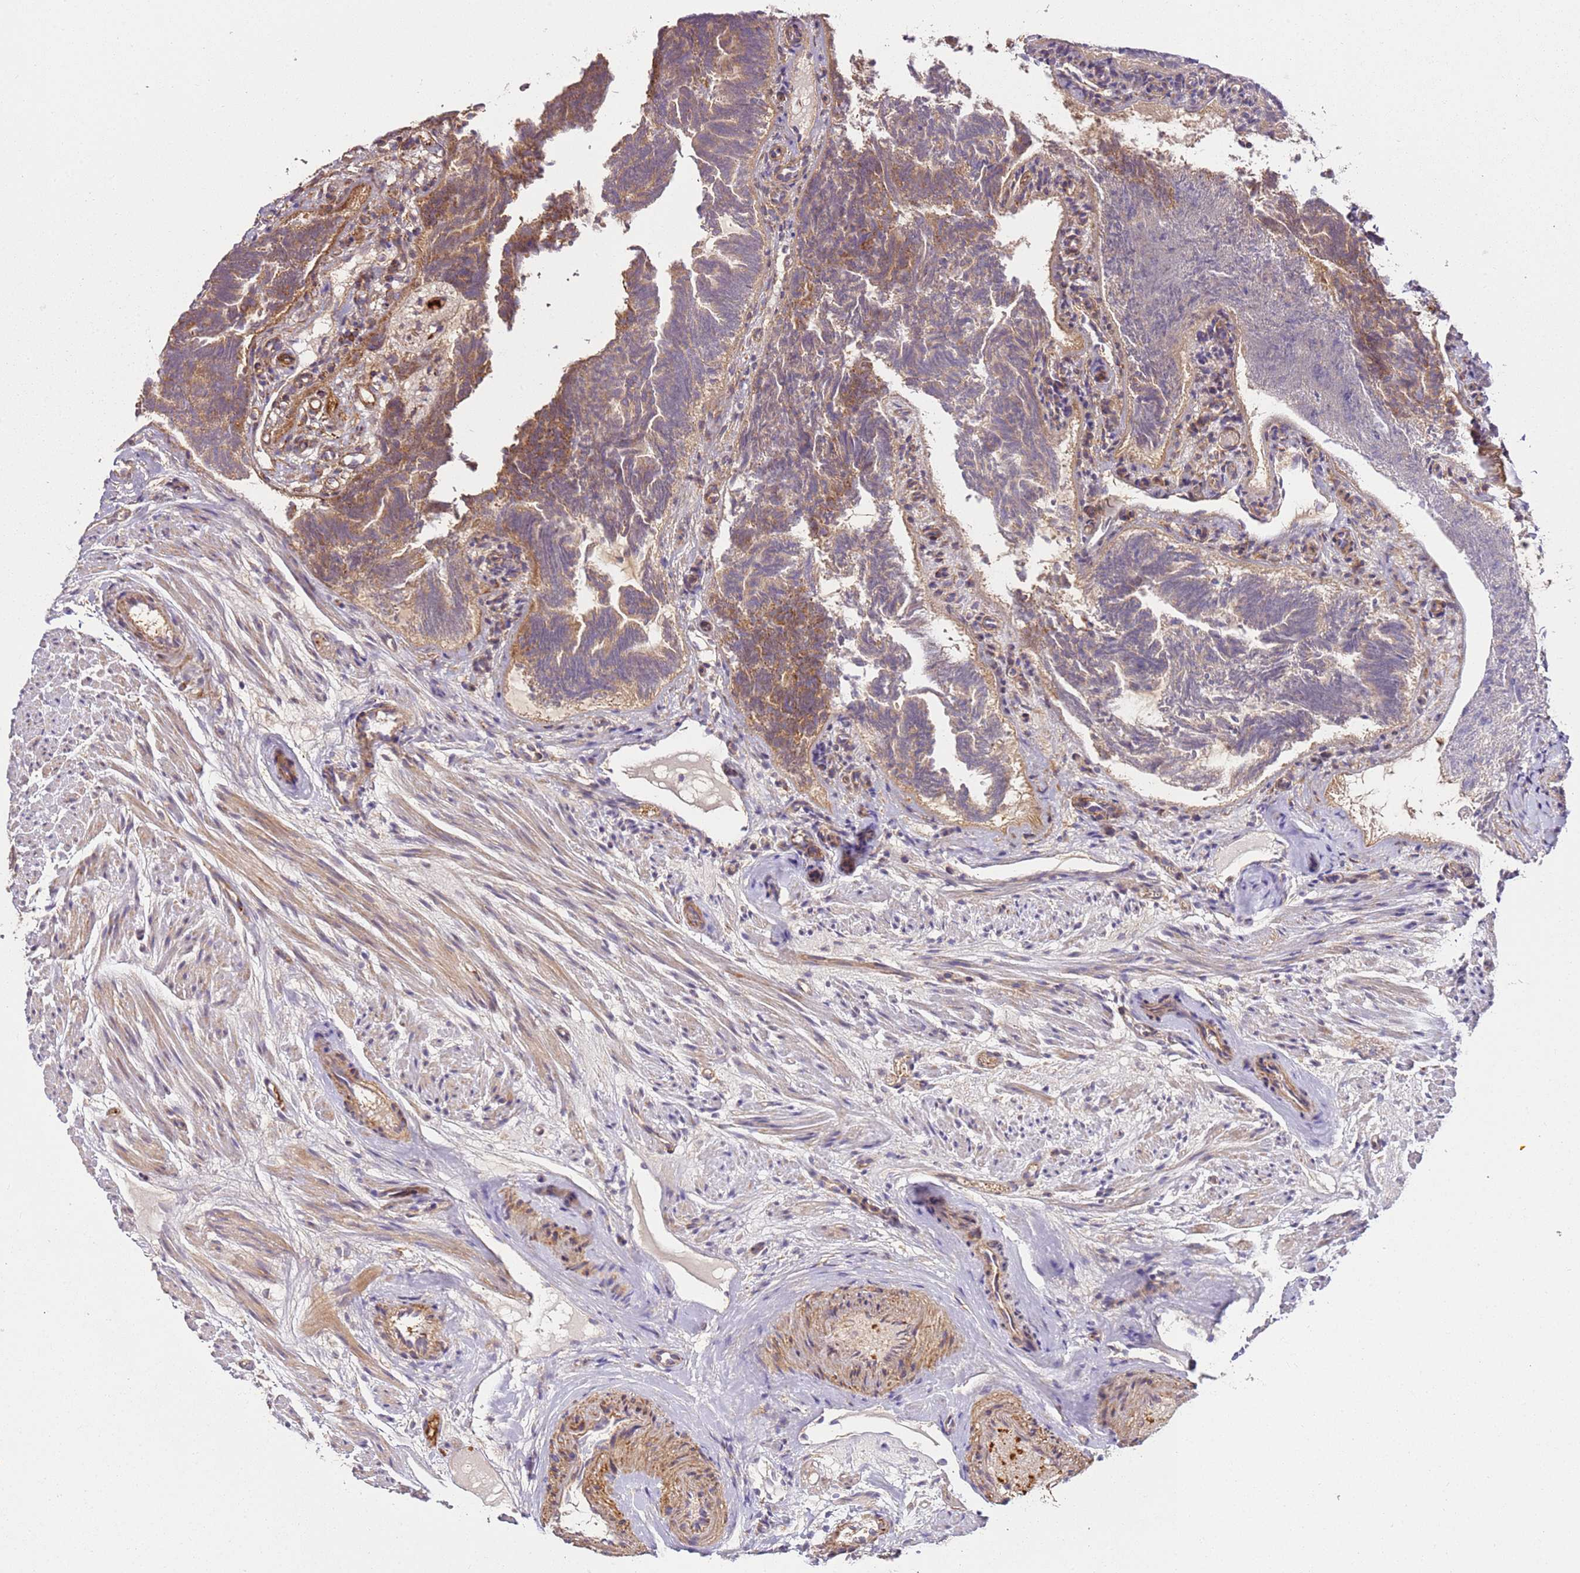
{"staining": {"intensity": "strong", "quantity": ">75%", "location": "cytoplasmic/membranous"}, "tissue": "fallopian tube", "cell_type": "Glandular cells", "image_type": "normal", "snomed": [{"axis": "morphology", "description": "Normal tissue, NOS"}, {"axis": "topography", "description": "Fallopian tube"}], "caption": "Immunohistochemistry staining of normal fallopian tube, which demonstrates high levels of strong cytoplasmic/membranous staining in approximately >75% of glandular cells indicating strong cytoplasmic/membranous protein expression. The staining was performed using DAB (brown) for protein detection and nuclei were counterstained in hematoxylin (blue).", "gene": "TM2D2", "patient": {"sex": "female", "age": 39}}